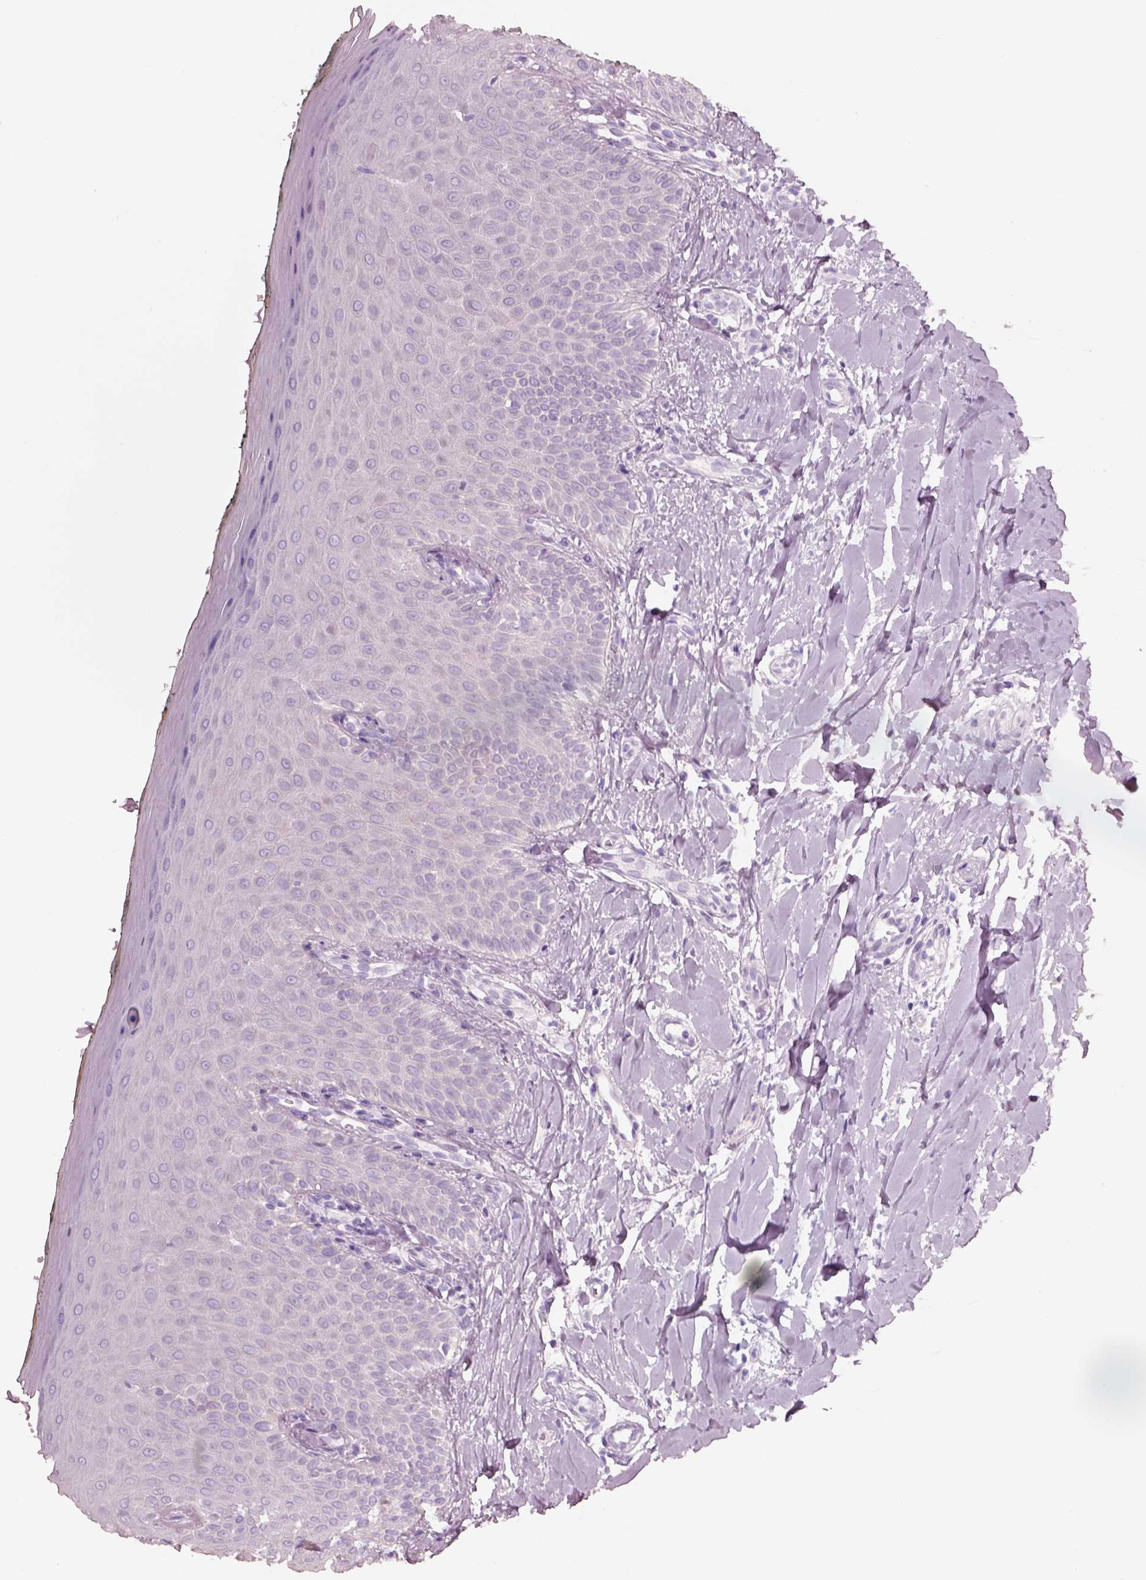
{"staining": {"intensity": "negative", "quantity": "none", "location": "none"}, "tissue": "oral mucosa", "cell_type": "Squamous epithelial cells", "image_type": "normal", "snomed": [{"axis": "morphology", "description": "Normal tissue, NOS"}, {"axis": "topography", "description": "Oral tissue"}], "caption": "Immunohistochemistry (IHC) micrograph of benign human oral mucosa stained for a protein (brown), which displays no expression in squamous epithelial cells.", "gene": "PNOC", "patient": {"sex": "female", "age": 43}}